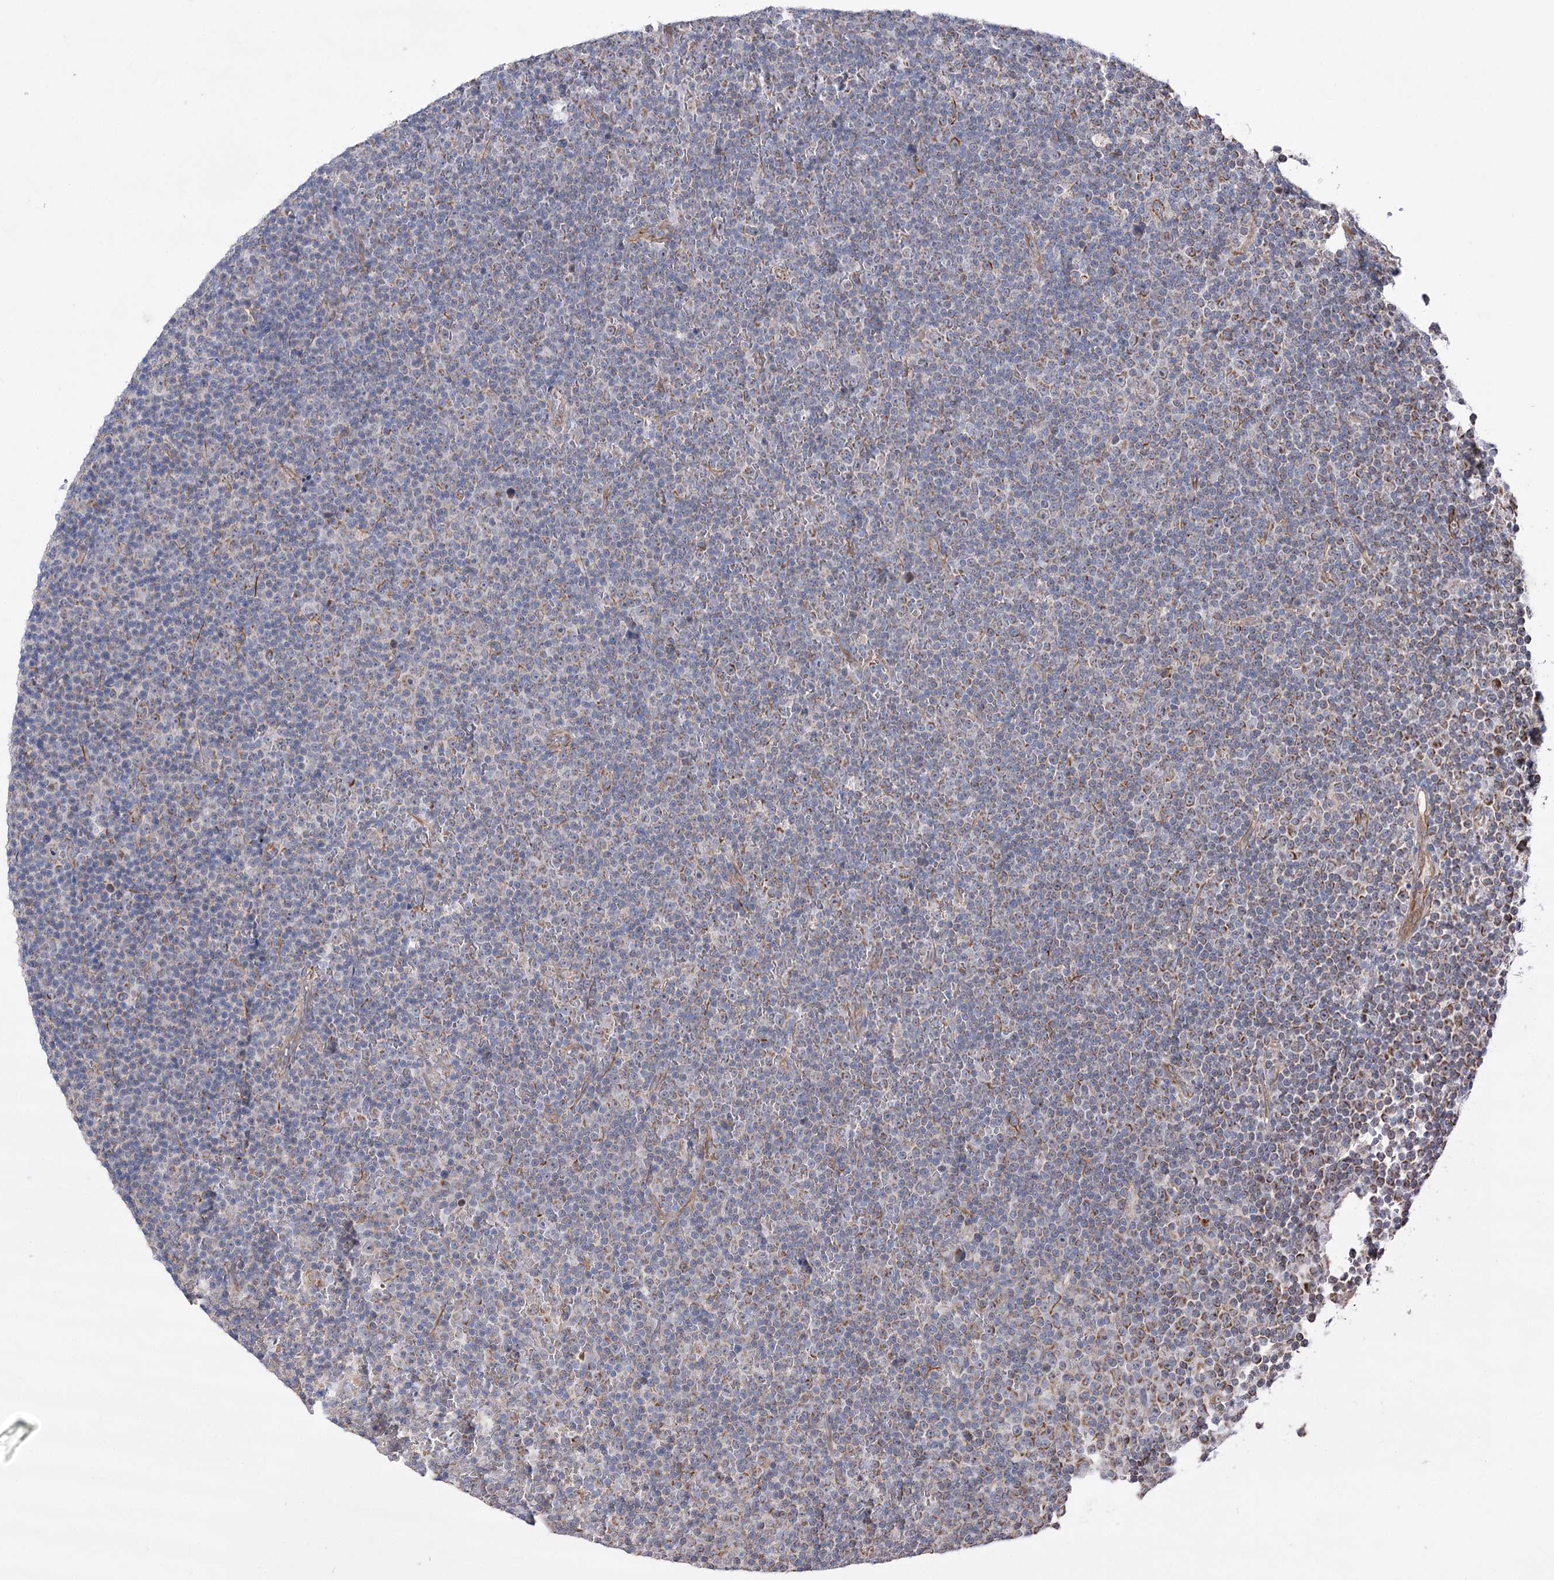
{"staining": {"intensity": "moderate", "quantity": "25%-75%", "location": "cytoplasmic/membranous"}, "tissue": "lymphoma", "cell_type": "Tumor cells", "image_type": "cancer", "snomed": [{"axis": "morphology", "description": "Malignant lymphoma, non-Hodgkin's type, Low grade"}, {"axis": "topography", "description": "Lymph node"}], "caption": "Immunohistochemistry of human malignant lymphoma, non-Hodgkin's type (low-grade) reveals medium levels of moderate cytoplasmic/membranous staining in about 25%-75% of tumor cells.", "gene": "ECHDC3", "patient": {"sex": "female", "age": 67}}